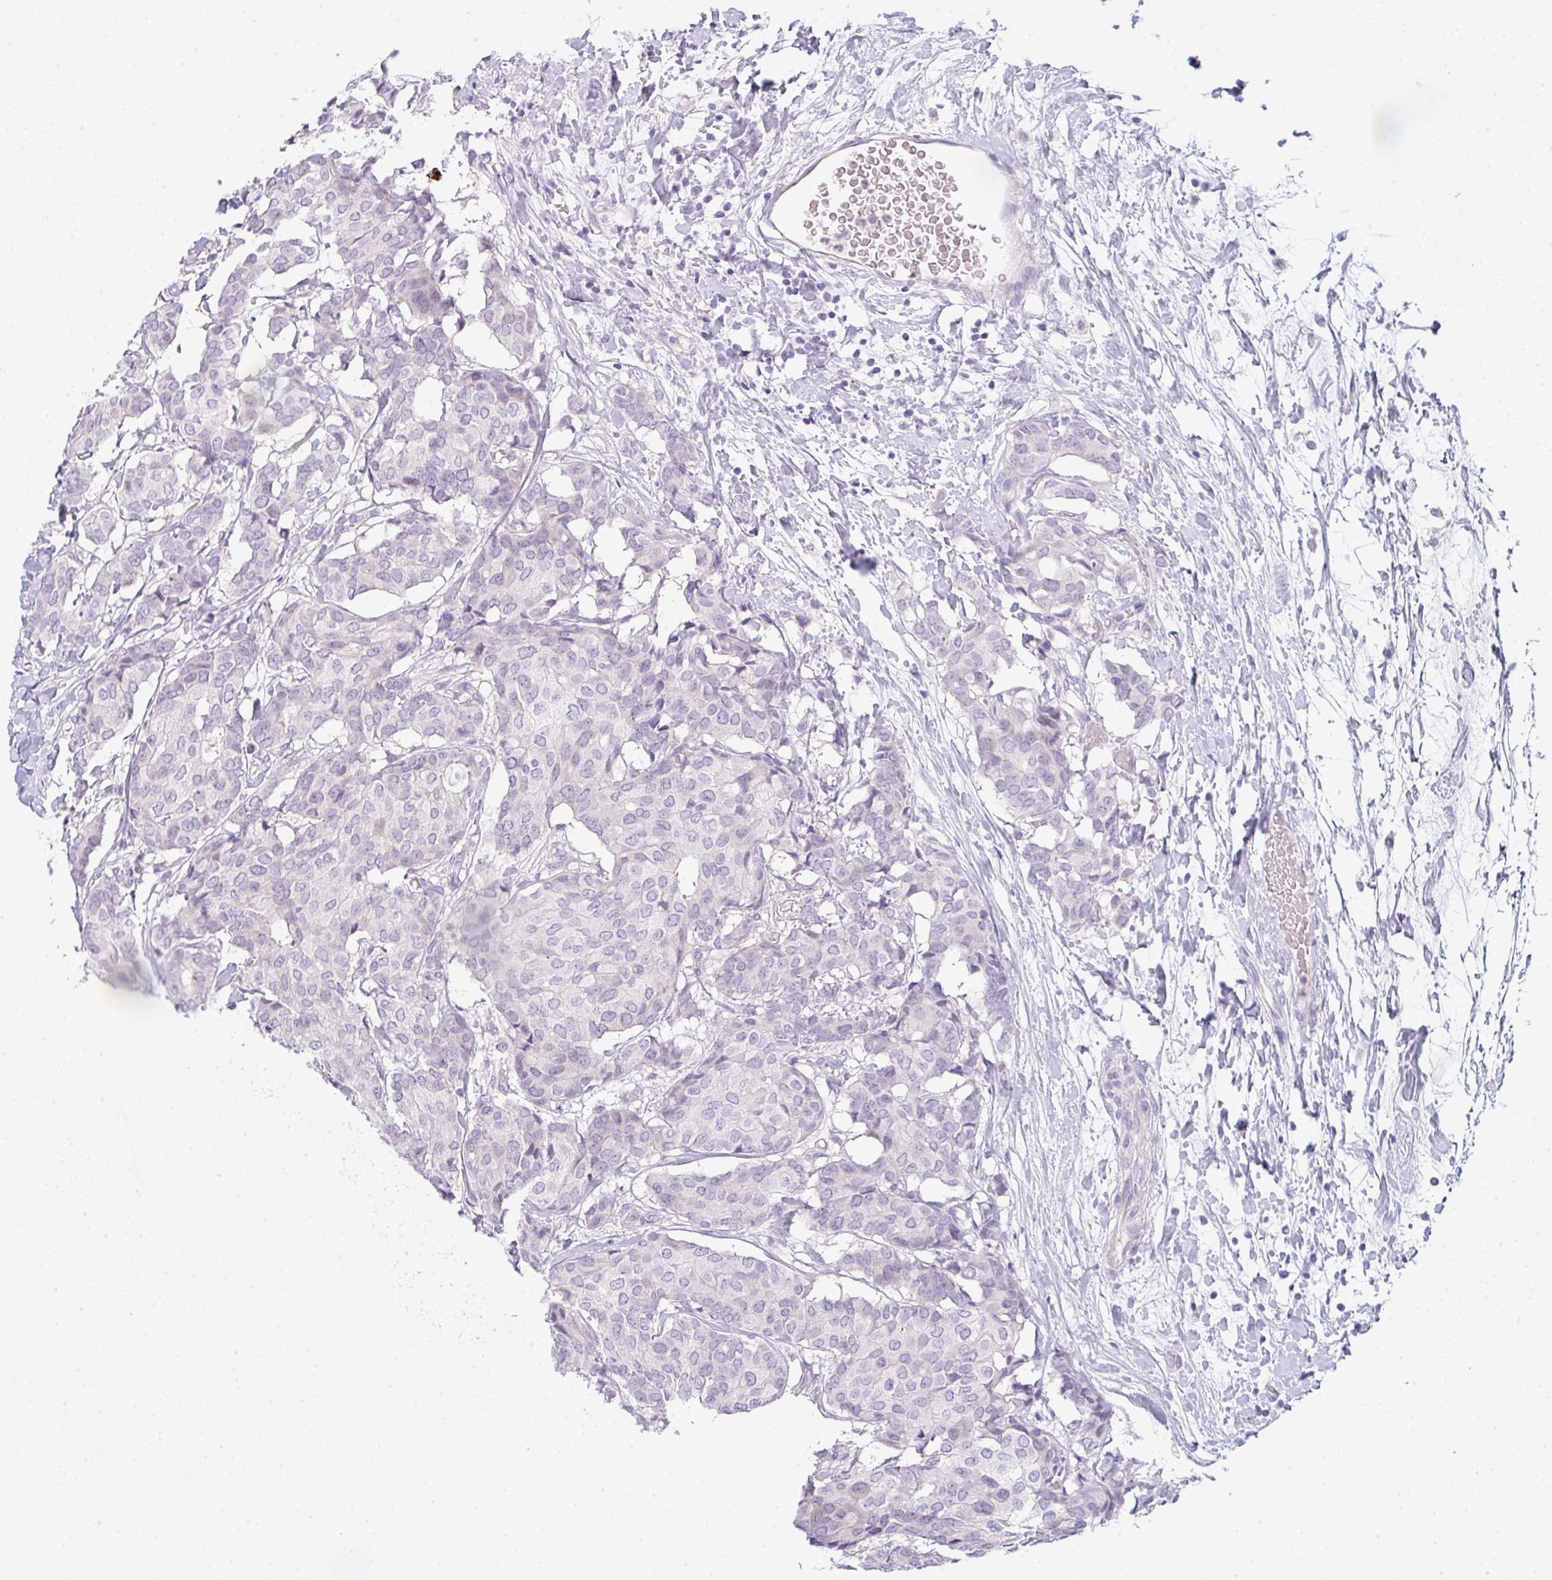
{"staining": {"intensity": "negative", "quantity": "none", "location": "none"}, "tissue": "breast cancer", "cell_type": "Tumor cells", "image_type": "cancer", "snomed": [{"axis": "morphology", "description": "Duct carcinoma"}, {"axis": "topography", "description": "Breast"}], "caption": "Infiltrating ductal carcinoma (breast) was stained to show a protein in brown. There is no significant staining in tumor cells.", "gene": "CACNA1S", "patient": {"sex": "female", "age": 75}}